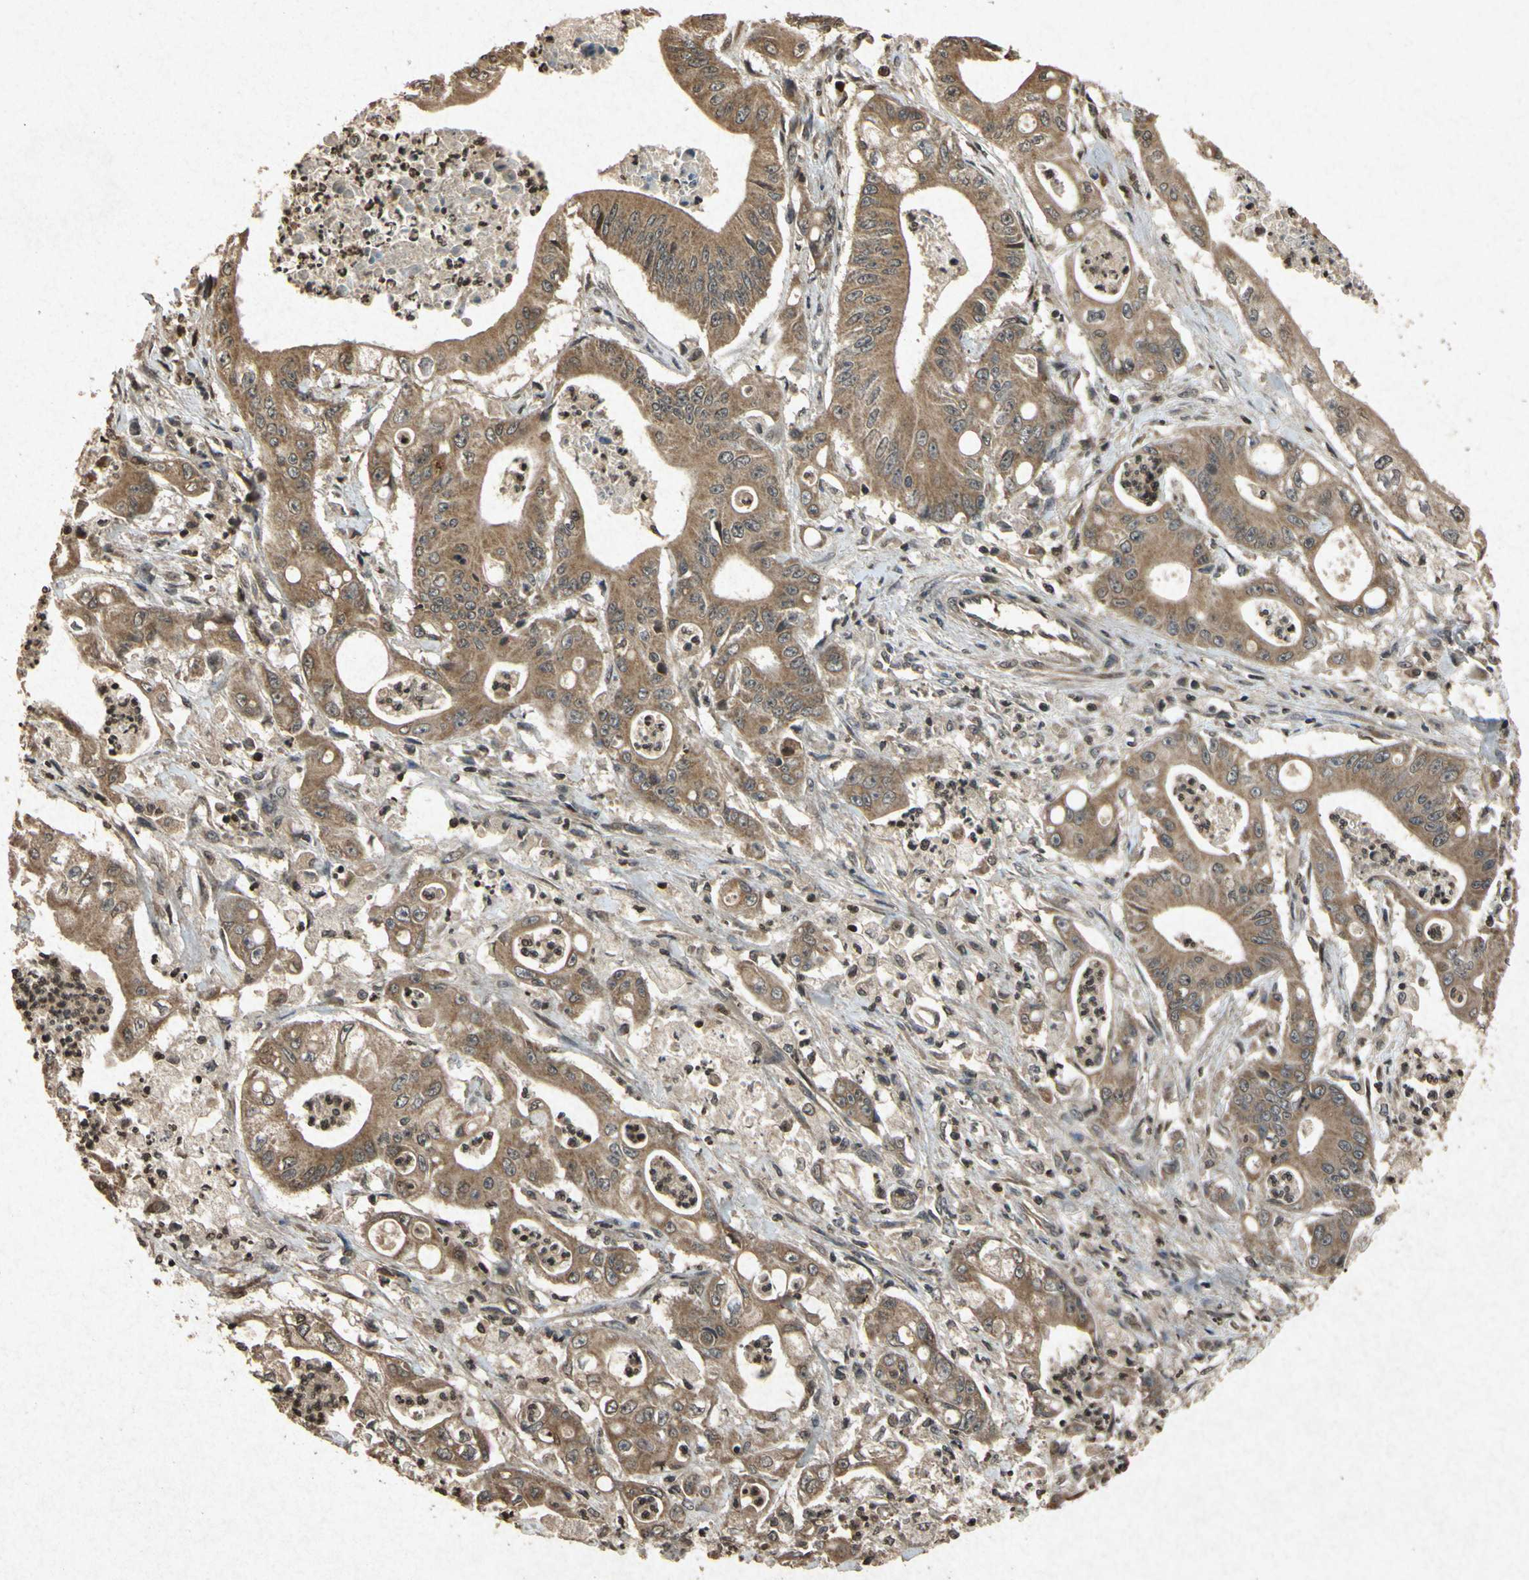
{"staining": {"intensity": "moderate", "quantity": ">75%", "location": "cytoplasmic/membranous"}, "tissue": "pancreatic cancer", "cell_type": "Tumor cells", "image_type": "cancer", "snomed": [{"axis": "morphology", "description": "Normal tissue, NOS"}, {"axis": "topography", "description": "Lymph node"}], "caption": "Immunohistochemistry (IHC) of human pancreatic cancer displays medium levels of moderate cytoplasmic/membranous expression in approximately >75% of tumor cells.", "gene": "ATP6V1H", "patient": {"sex": "male", "age": 62}}